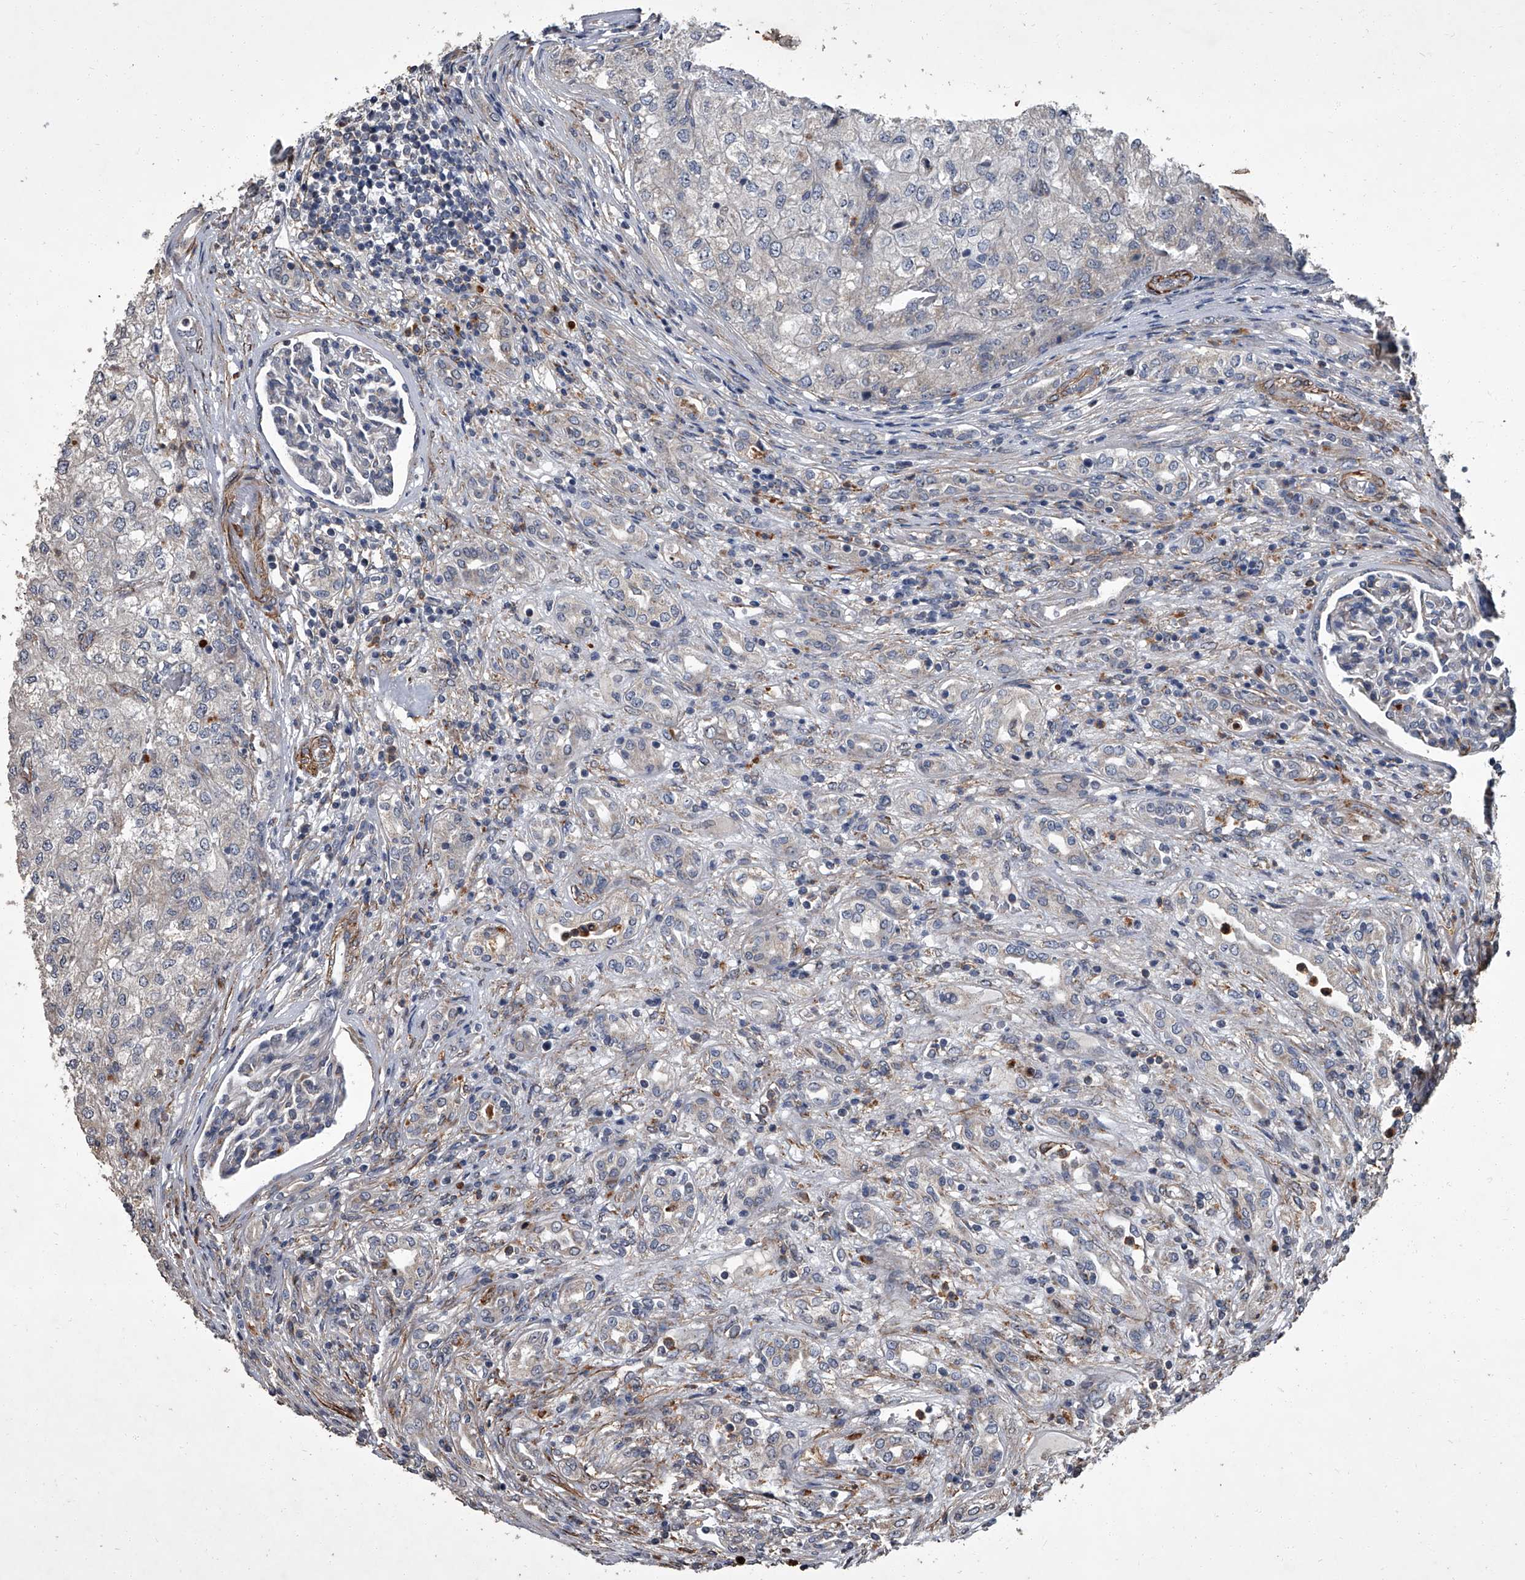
{"staining": {"intensity": "negative", "quantity": "none", "location": "none"}, "tissue": "renal cancer", "cell_type": "Tumor cells", "image_type": "cancer", "snomed": [{"axis": "morphology", "description": "Adenocarcinoma, NOS"}, {"axis": "topography", "description": "Kidney"}], "caption": "Tumor cells show no significant expression in adenocarcinoma (renal).", "gene": "SIRT4", "patient": {"sex": "female", "age": 54}}